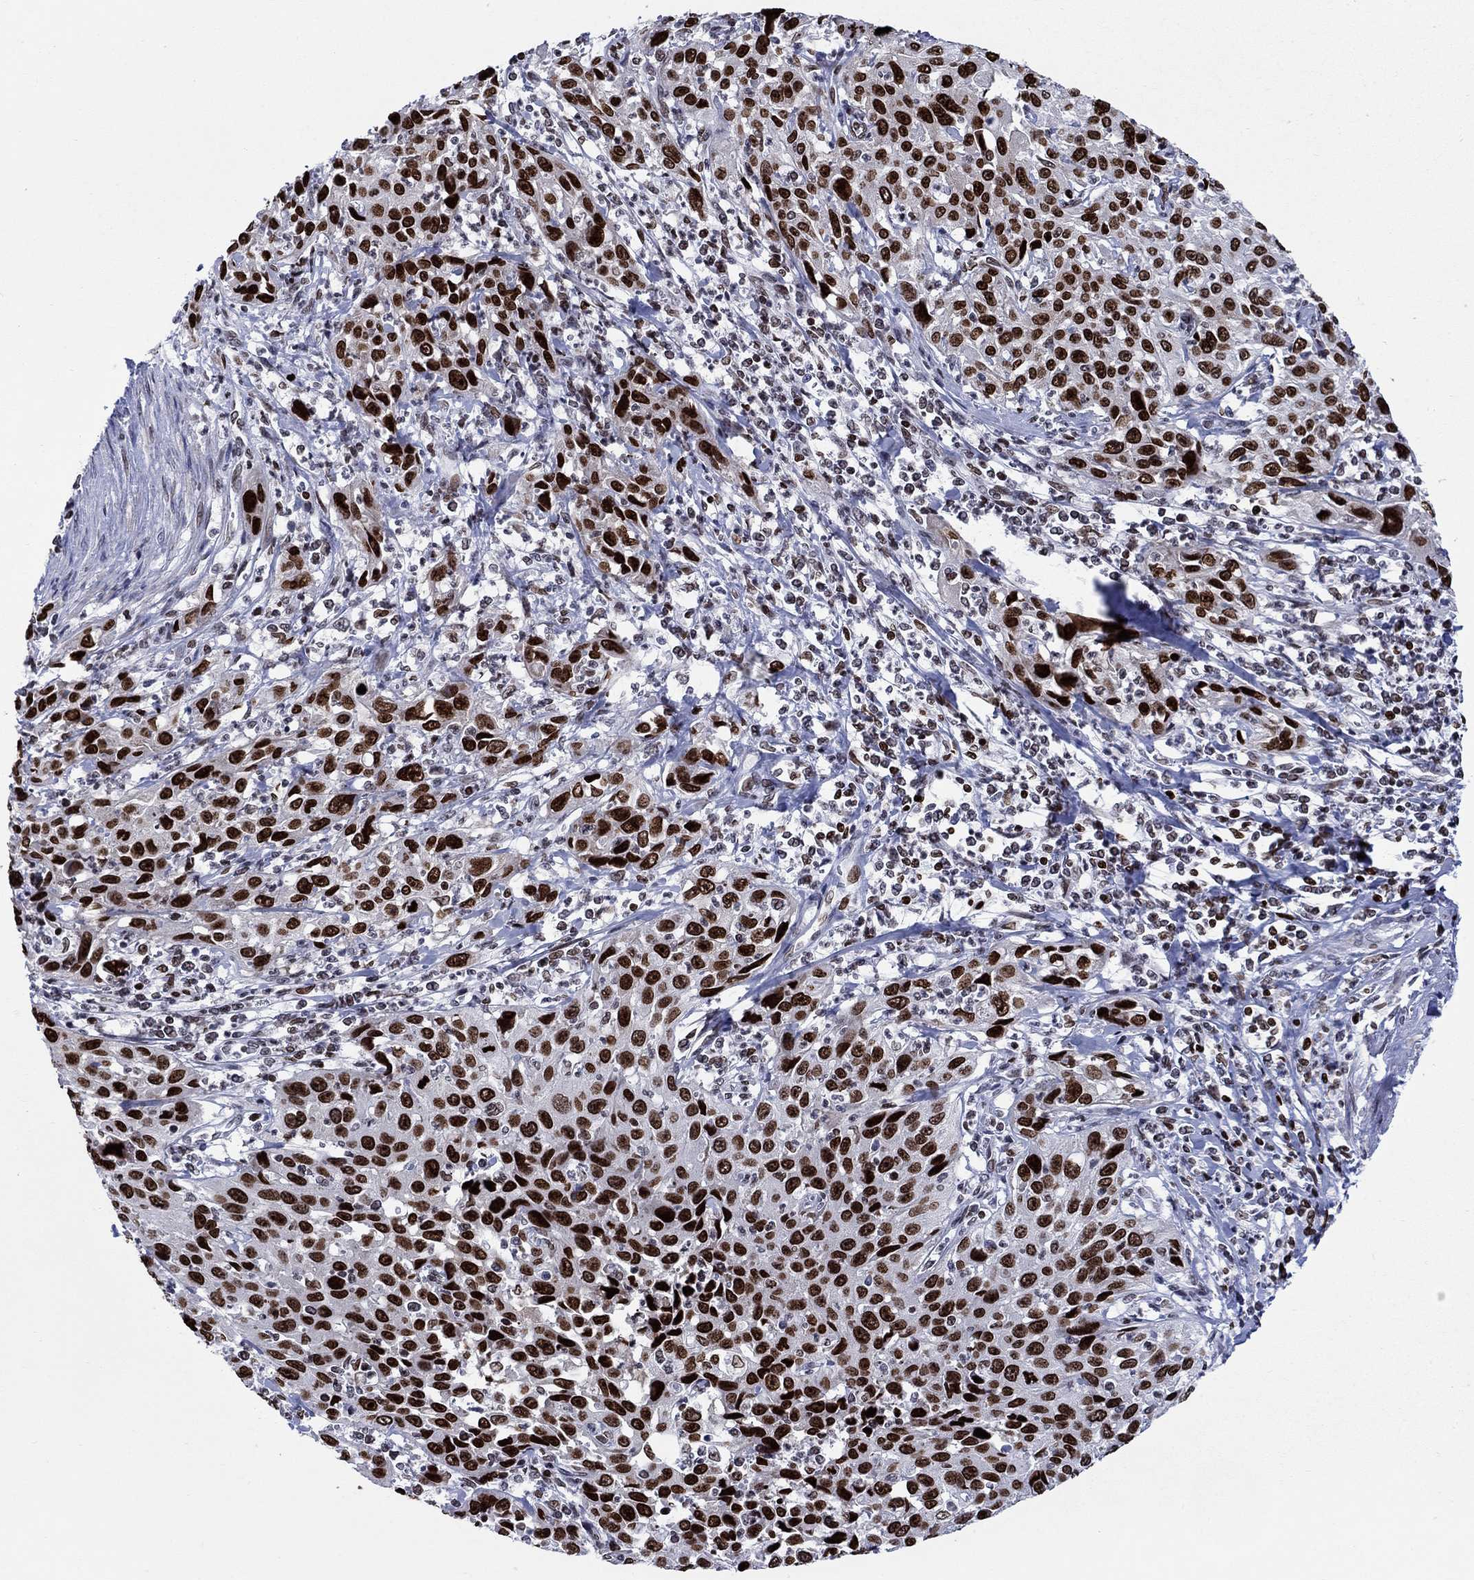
{"staining": {"intensity": "strong", "quantity": ">75%", "location": "nuclear"}, "tissue": "cervical cancer", "cell_type": "Tumor cells", "image_type": "cancer", "snomed": [{"axis": "morphology", "description": "Squamous cell carcinoma, NOS"}, {"axis": "topography", "description": "Cervix"}], "caption": "Immunohistochemistry of human squamous cell carcinoma (cervical) reveals high levels of strong nuclear positivity in about >75% of tumor cells.", "gene": "HMGA1", "patient": {"sex": "female", "age": 26}}